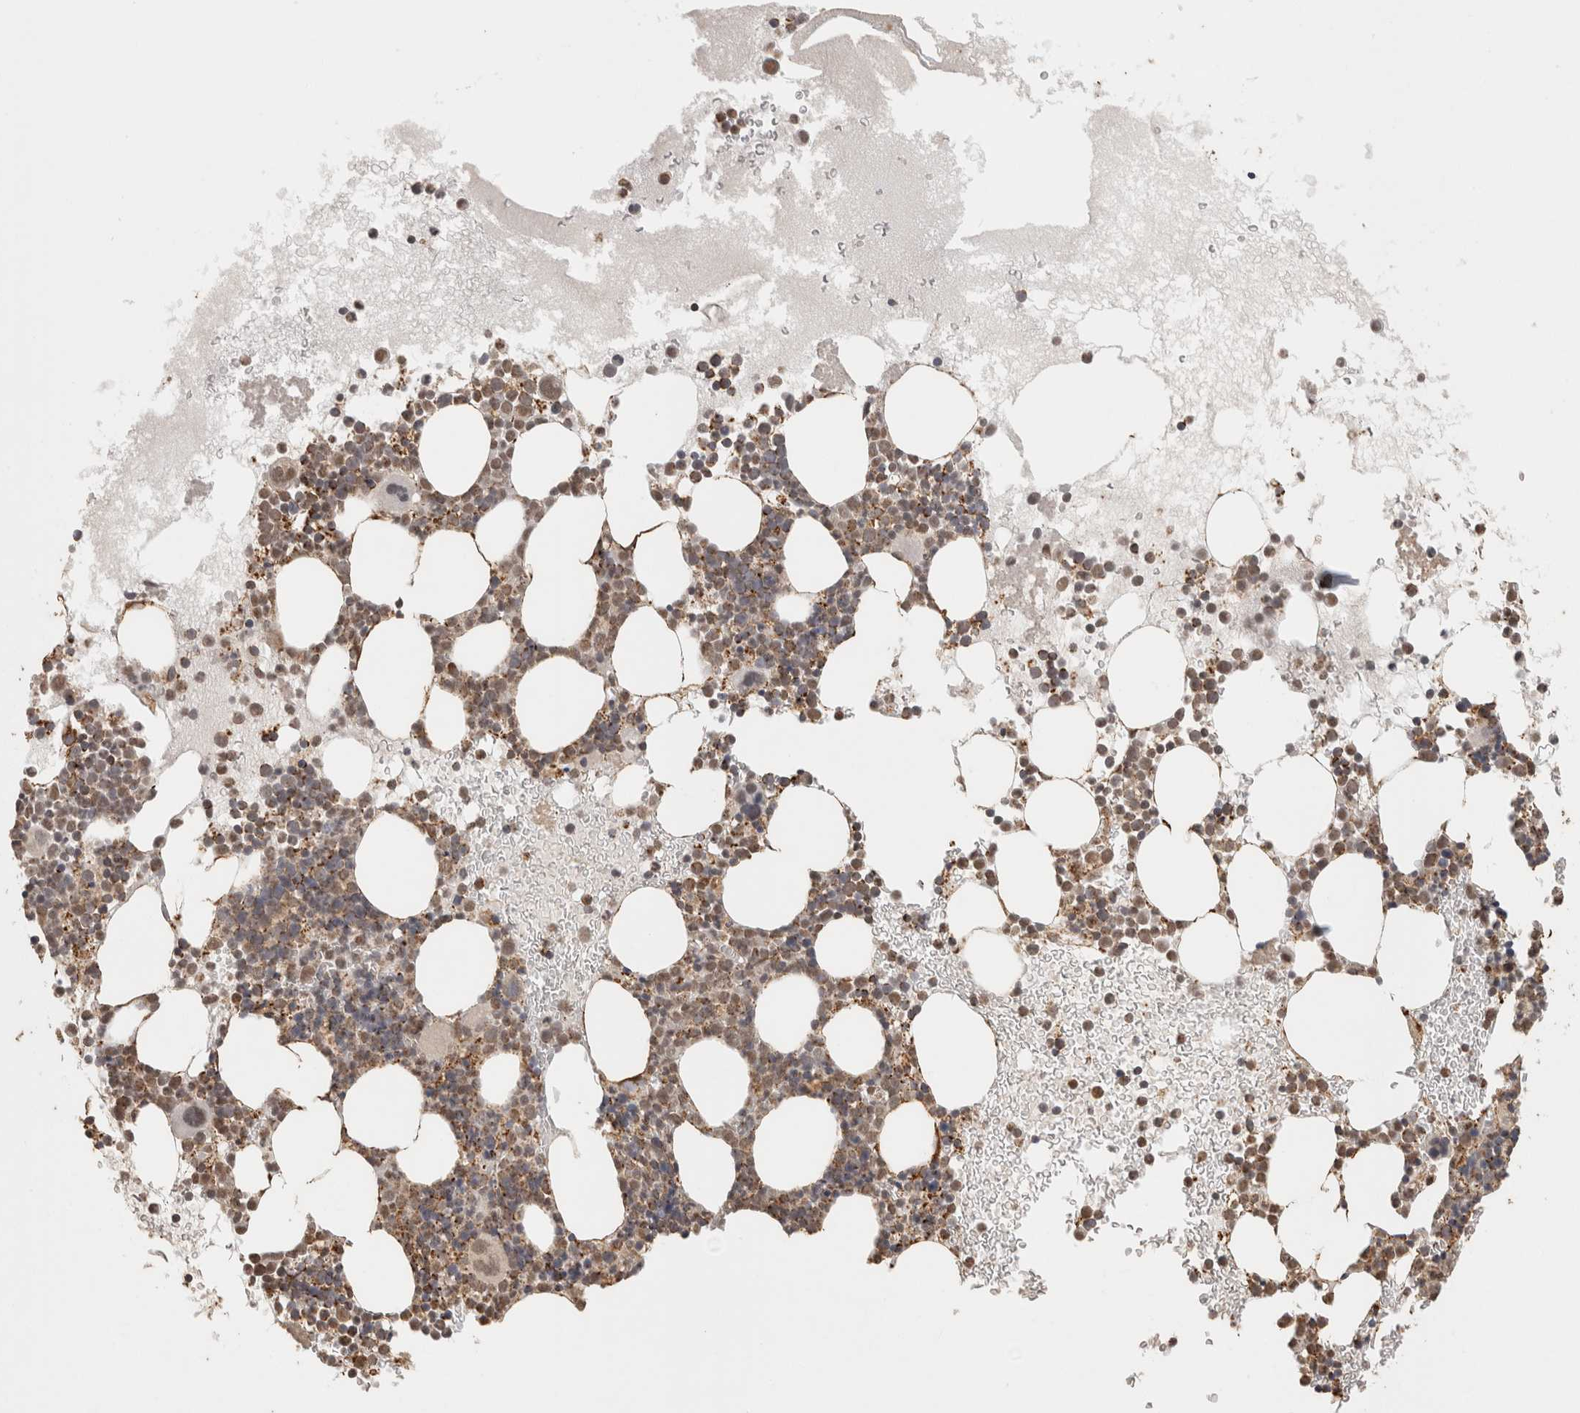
{"staining": {"intensity": "moderate", "quantity": ">75%", "location": "cytoplasmic/membranous,nuclear"}, "tissue": "bone marrow", "cell_type": "Hematopoietic cells", "image_type": "normal", "snomed": [{"axis": "morphology", "description": "Normal tissue, NOS"}, {"axis": "morphology", "description": "Inflammation, NOS"}, {"axis": "topography", "description": "Bone marrow"}], "caption": "A micrograph of bone marrow stained for a protein exhibits moderate cytoplasmic/membranous,nuclear brown staining in hematopoietic cells.", "gene": "BNIP3L", "patient": {"sex": "female", "age": 45}}